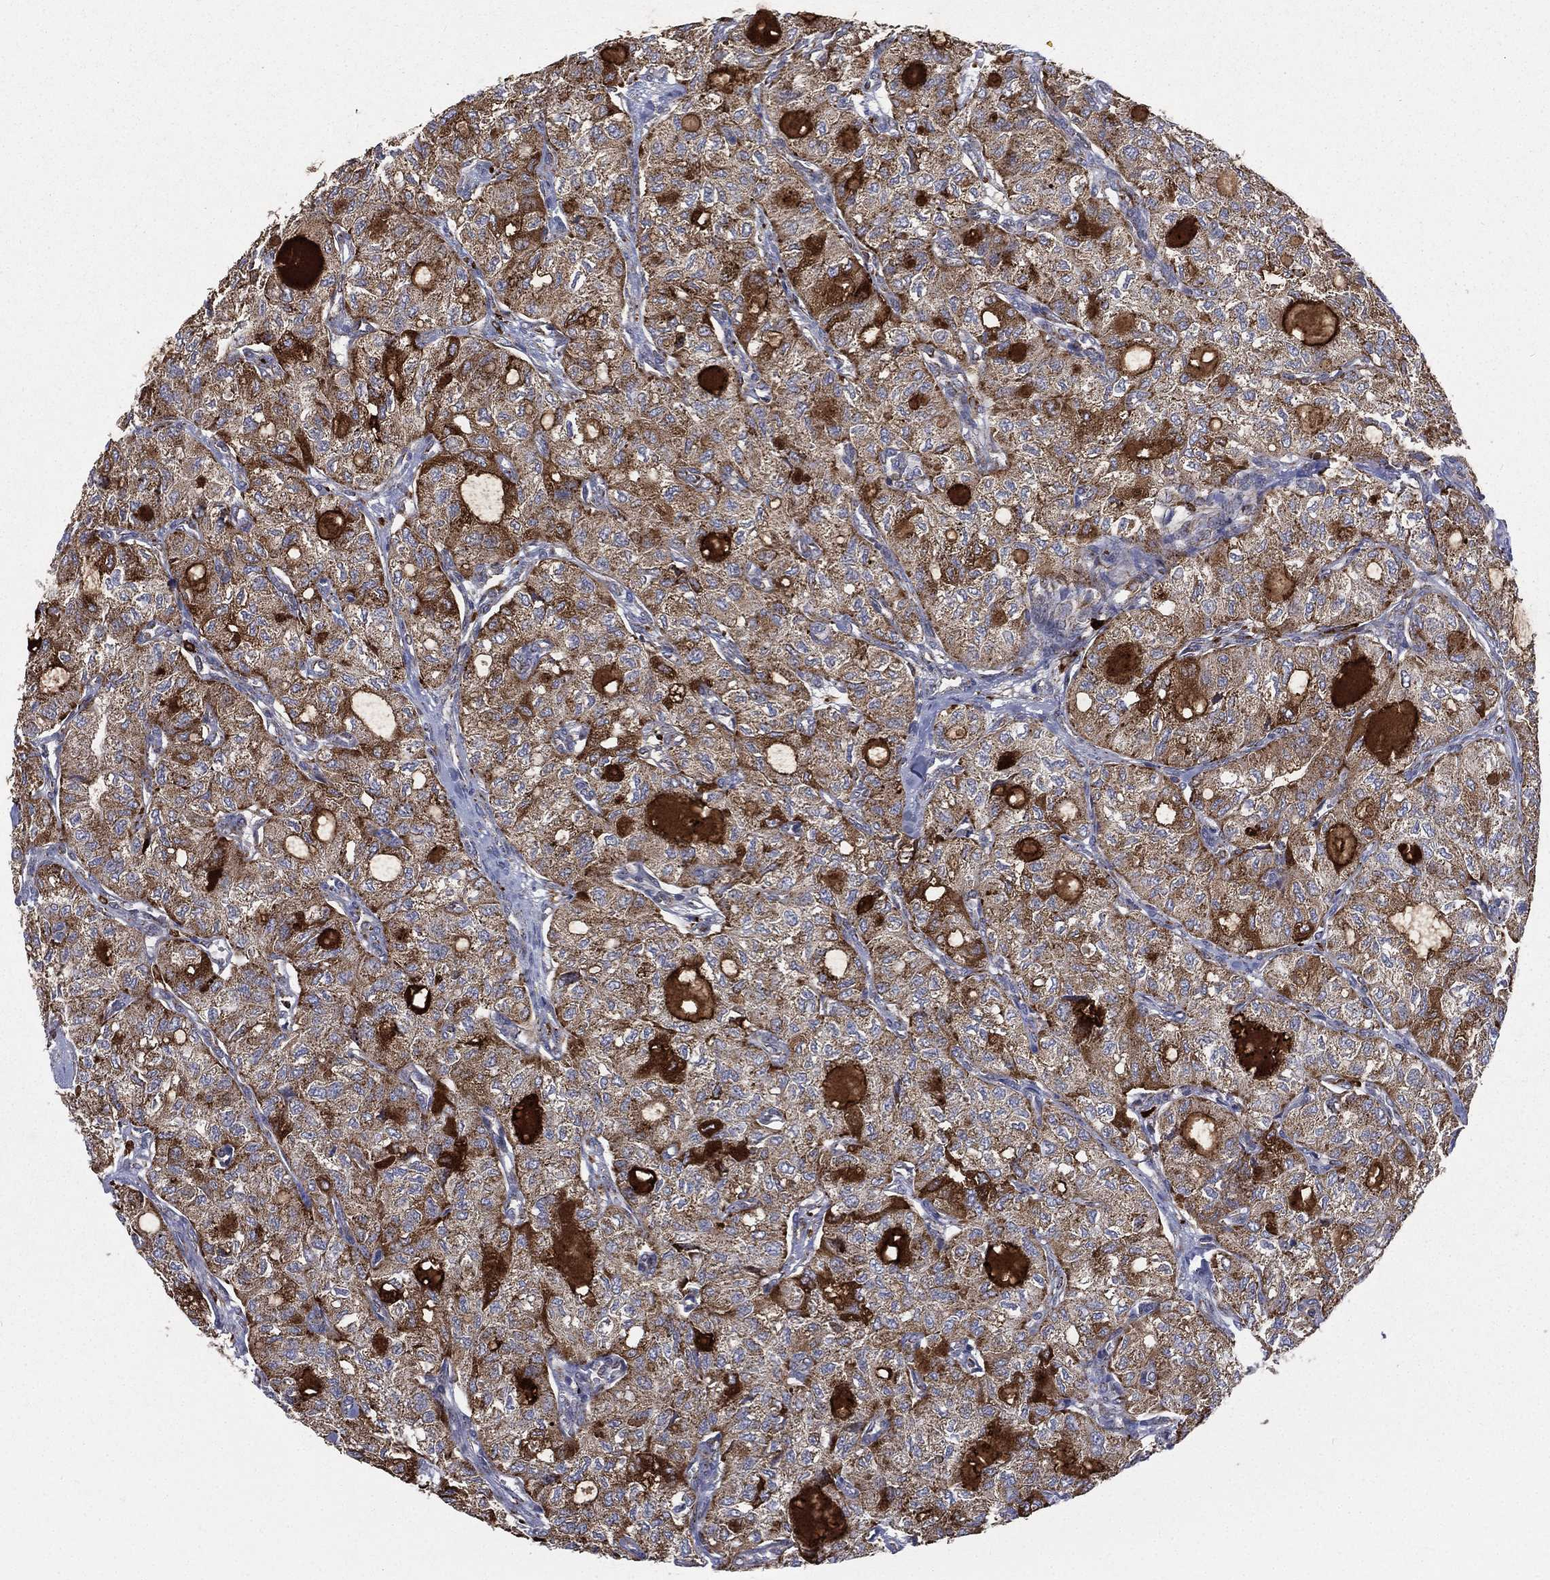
{"staining": {"intensity": "moderate", "quantity": ">75%", "location": "cytoplasmic/membranous"}, "tissue": "thyroid cancer", "cell_type": "Tumor cells", "image_type": "cancer", "snomed": [{"axis": "morphology", "description": "Follicular adenoma carcinoma, NOS"}, {"axis": "topography", "description": "Thyroid gland"}], "caption": "The histopathology image demonstrates staining of thyroid cancer, revealing moderate cytoplasmic/membranous protein staining (brown color) within tumor cells.", "gene": "RIN3", "patient": {"sex": "male", "age": 75}}